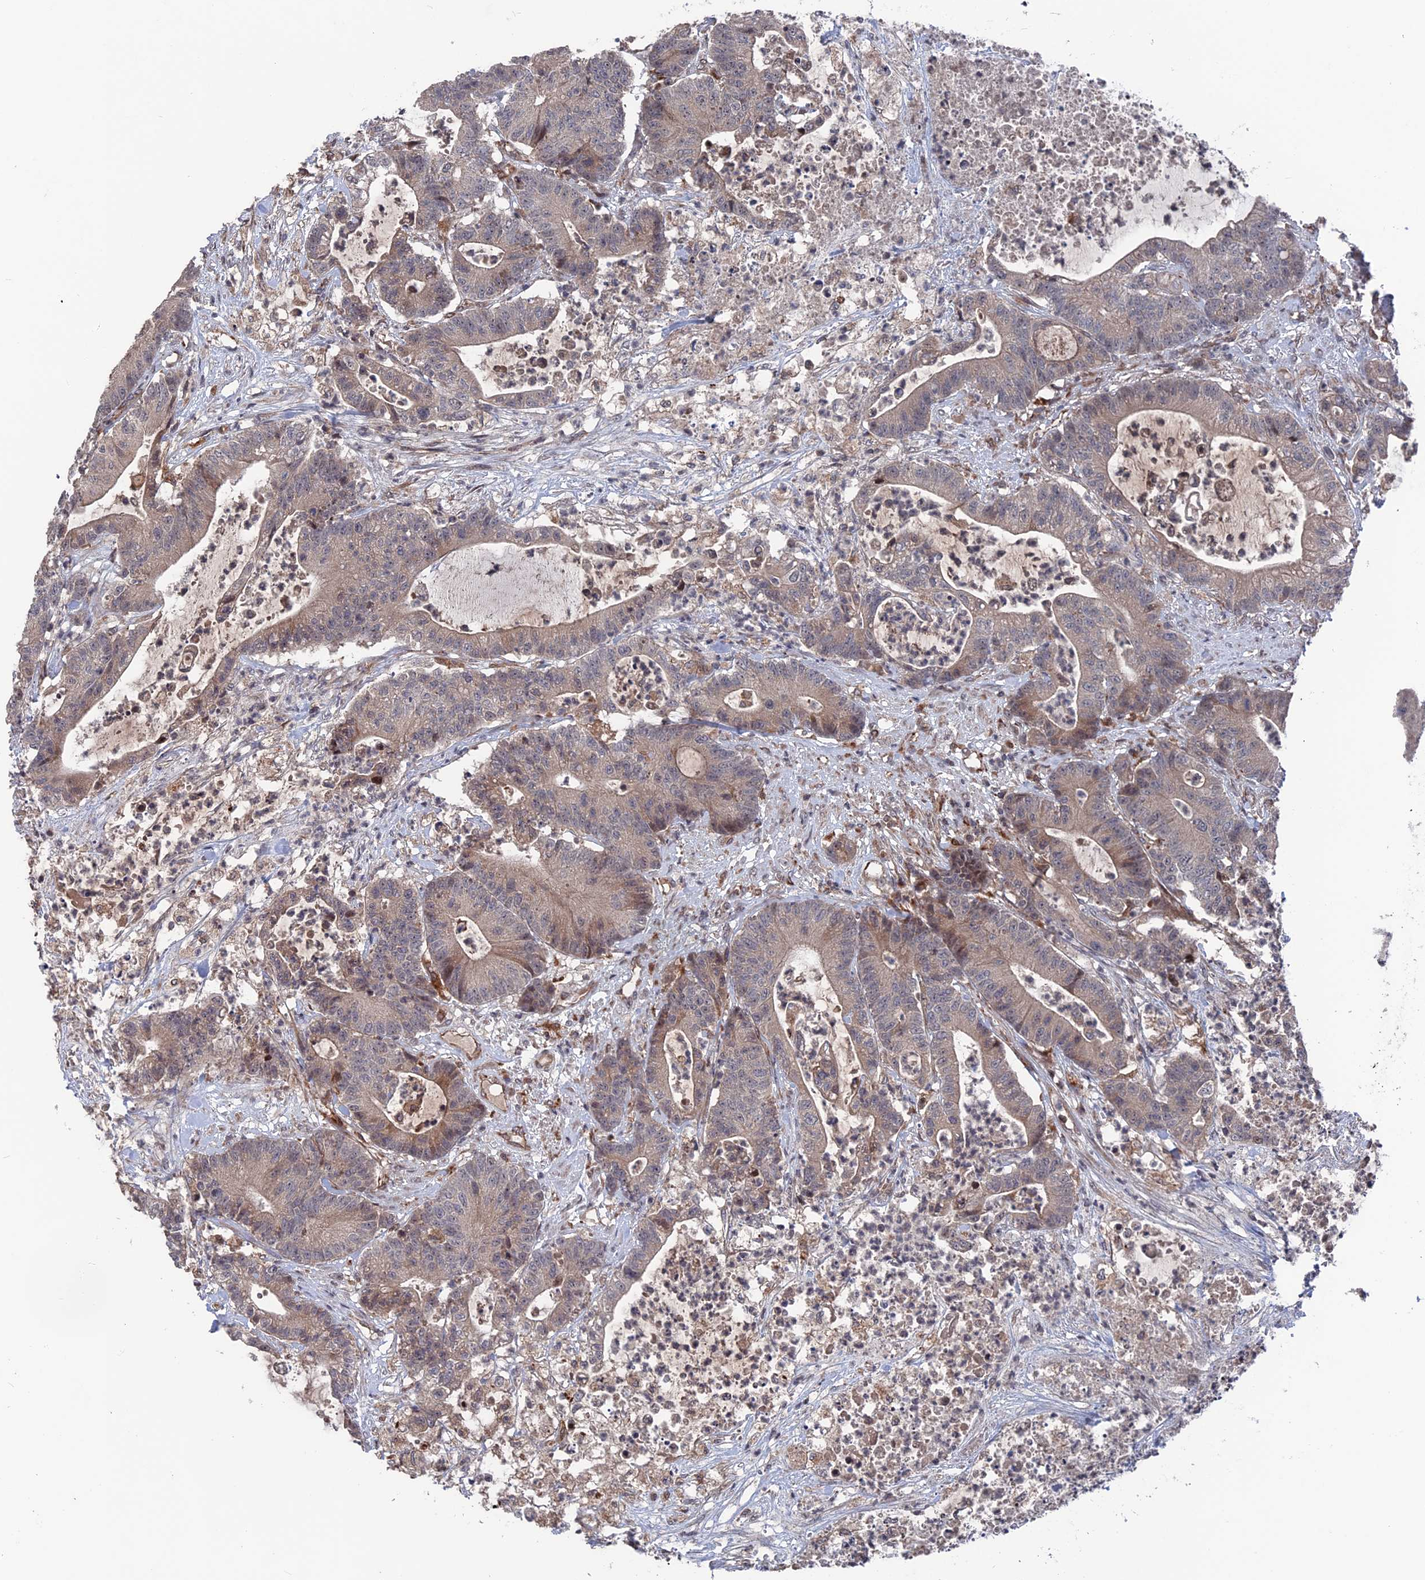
{"staining": {"intensity": "weak", "quantity": "<25%", "location": "cytoplasmic/membranous"}, "tissue": "colorectal cancer", "cell_type": "Tumor cells", "image_type": "cancer", "snomed": [{"axis": "morphology", "description": "Adenocarcinoma, NOS"}, {"axis": "topography", "description": "Colon"}], "caption": "The micrograph reveals no staining of tumor cells in adenocarcinoma (colorectal). (Immunohistochemistry, brightfield microscopy, high magnification).", "gene": "PLA2G15", "patient": {"sex": "female", "age": 84}}